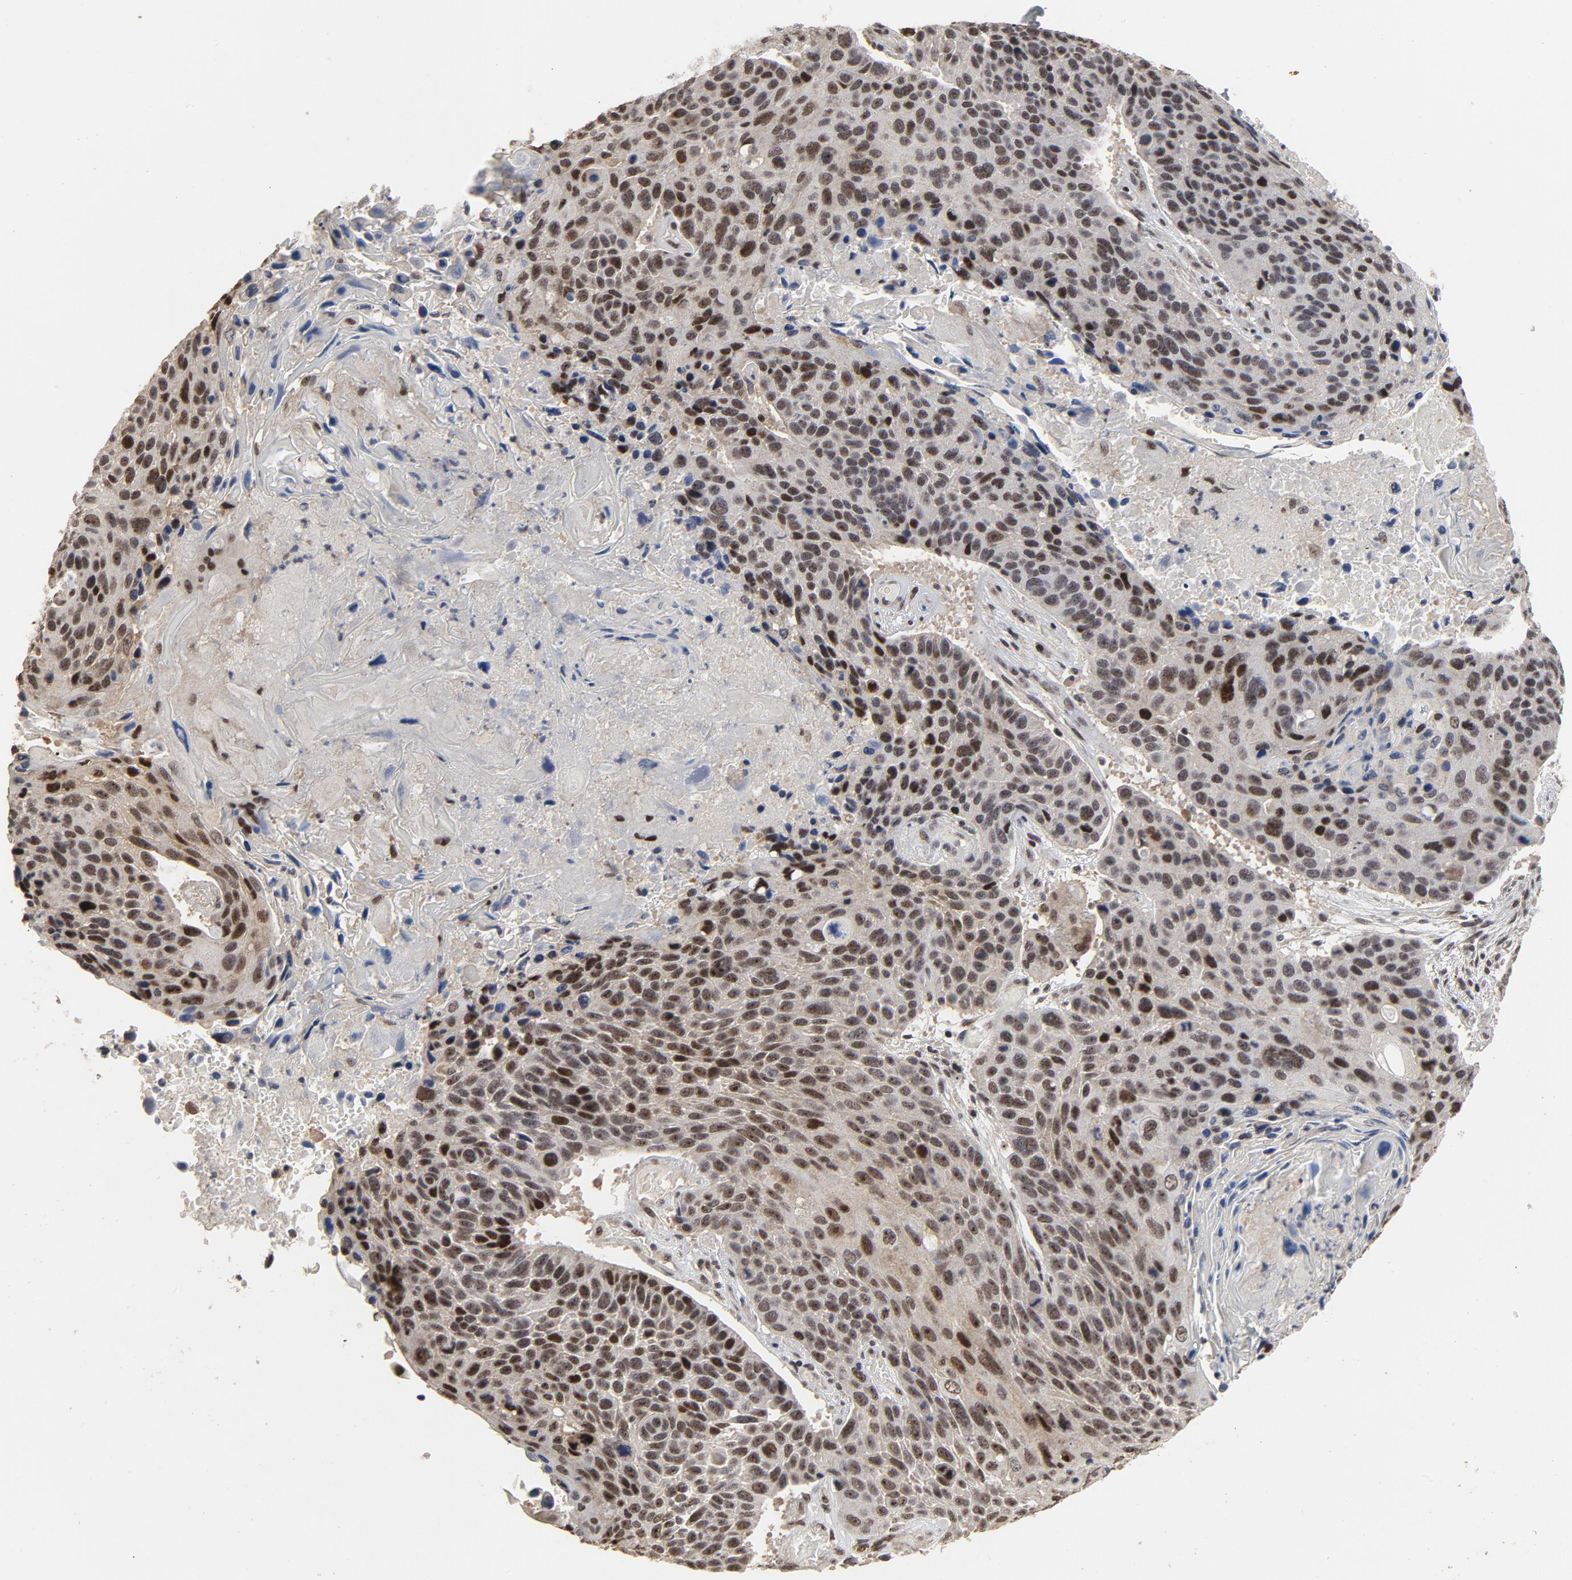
{"staining": {"intensity": "strong", "quantity": "25%-75%", "location": "nuclear"}, "tissue": "lung cancer", "cell_type": "Tumor cells", "image_type": "cancer", "snomed": [{"axis": "morphology", "description": "Squamous cell carcinoma, NOS"}, {"axis": "topography", "description": "Lung"}], "caption": "Immunohistochemical staining of human lung squamous cell carcinoma demonstrates strong nuclear protein staining in approximately 25%-75% of tumor cells.", "gene": "TP53RK", "patient": {"sex": "male", "age": 68}}